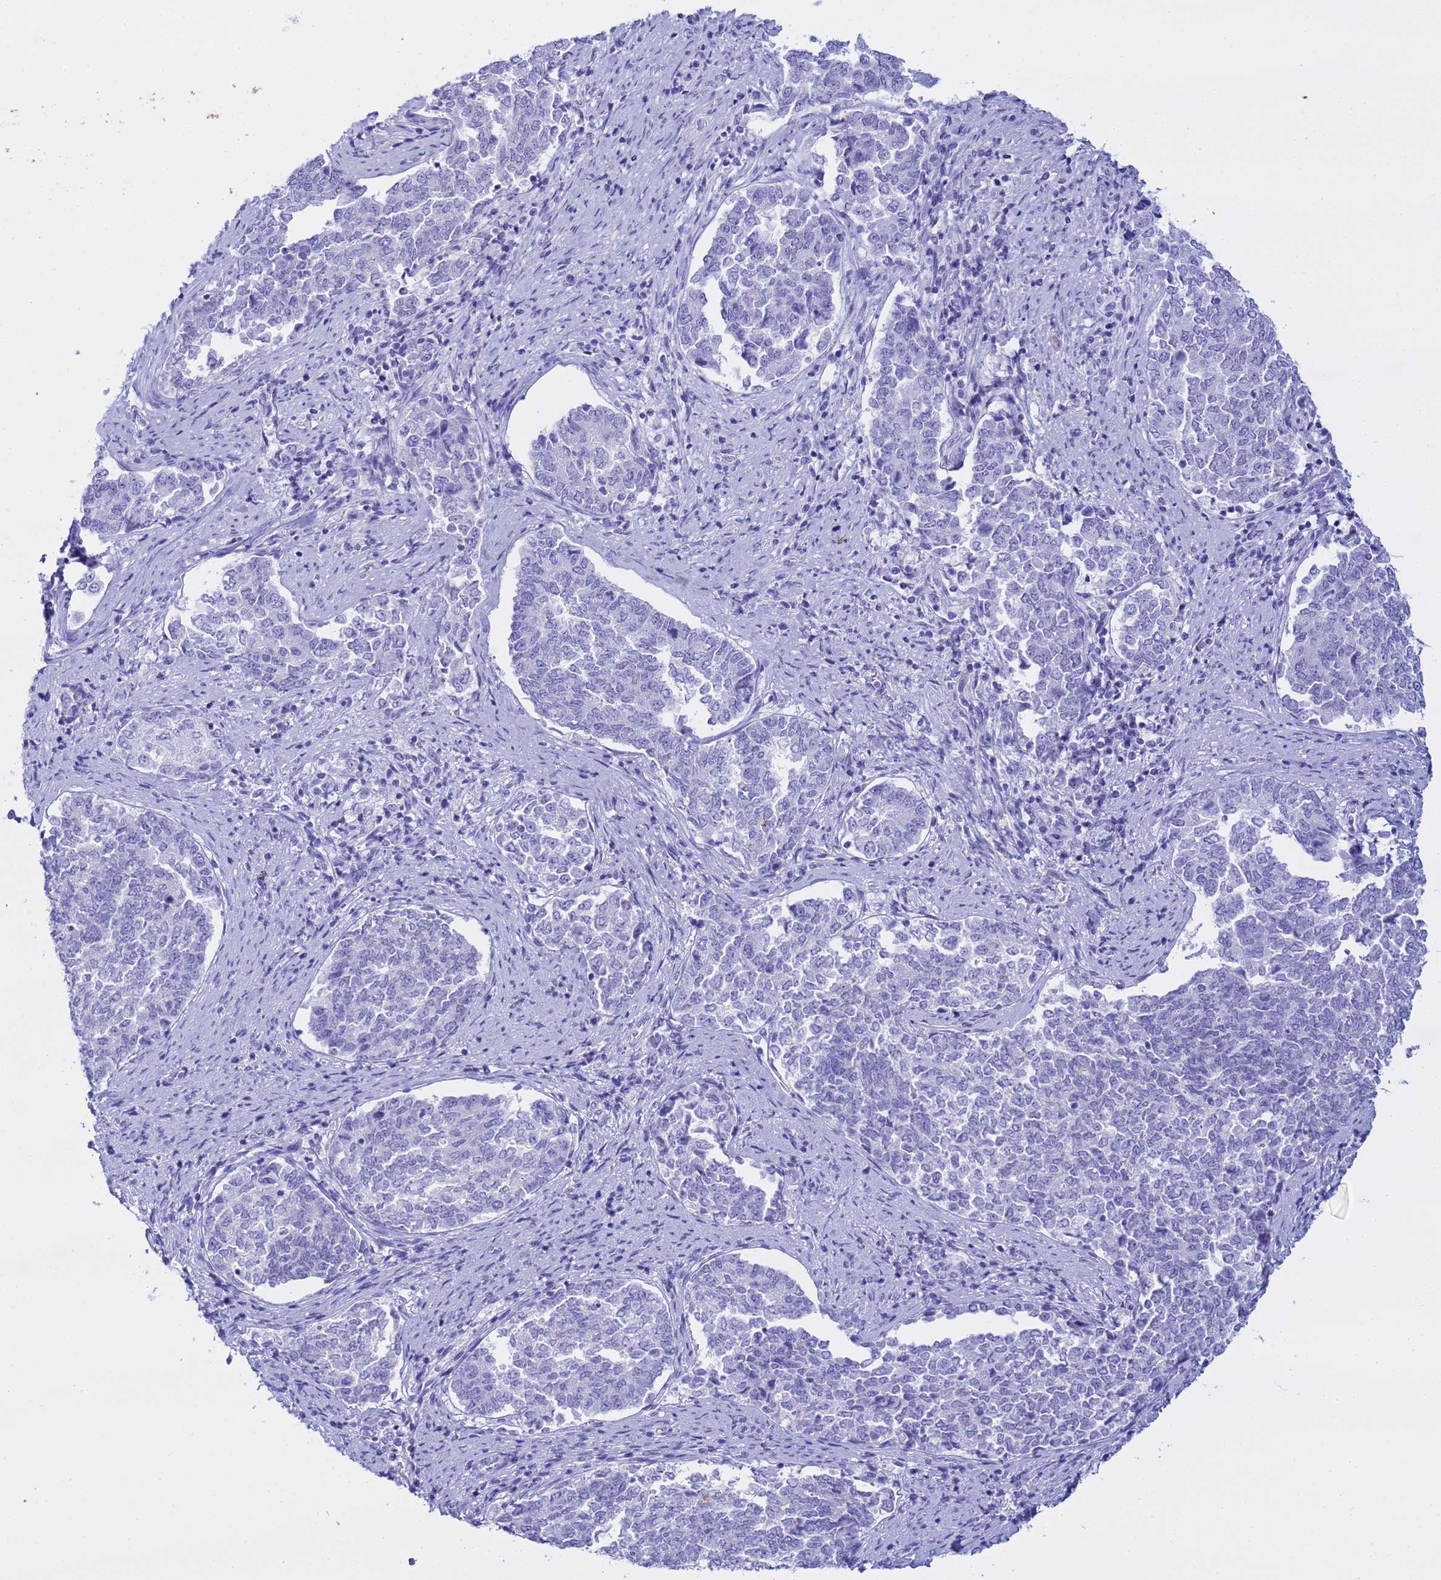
{"staining": {"intensity": "negative", "quantity": "none", "location": "none"}, "tissue": "endometrial cancer", "cell_type": "Tumor cells", "image_type": "cancer", "snomed": [{"axis": "morphology", "description": "Adenocarcinoma, NOS"}, {"axis": "topography", "description": "Endometrium"}], "caption": "Tumor cells show no significant positivity in endometrial cancer.", "gene": "AQP12A", "patient": {"sex": "female", "age": 80}}